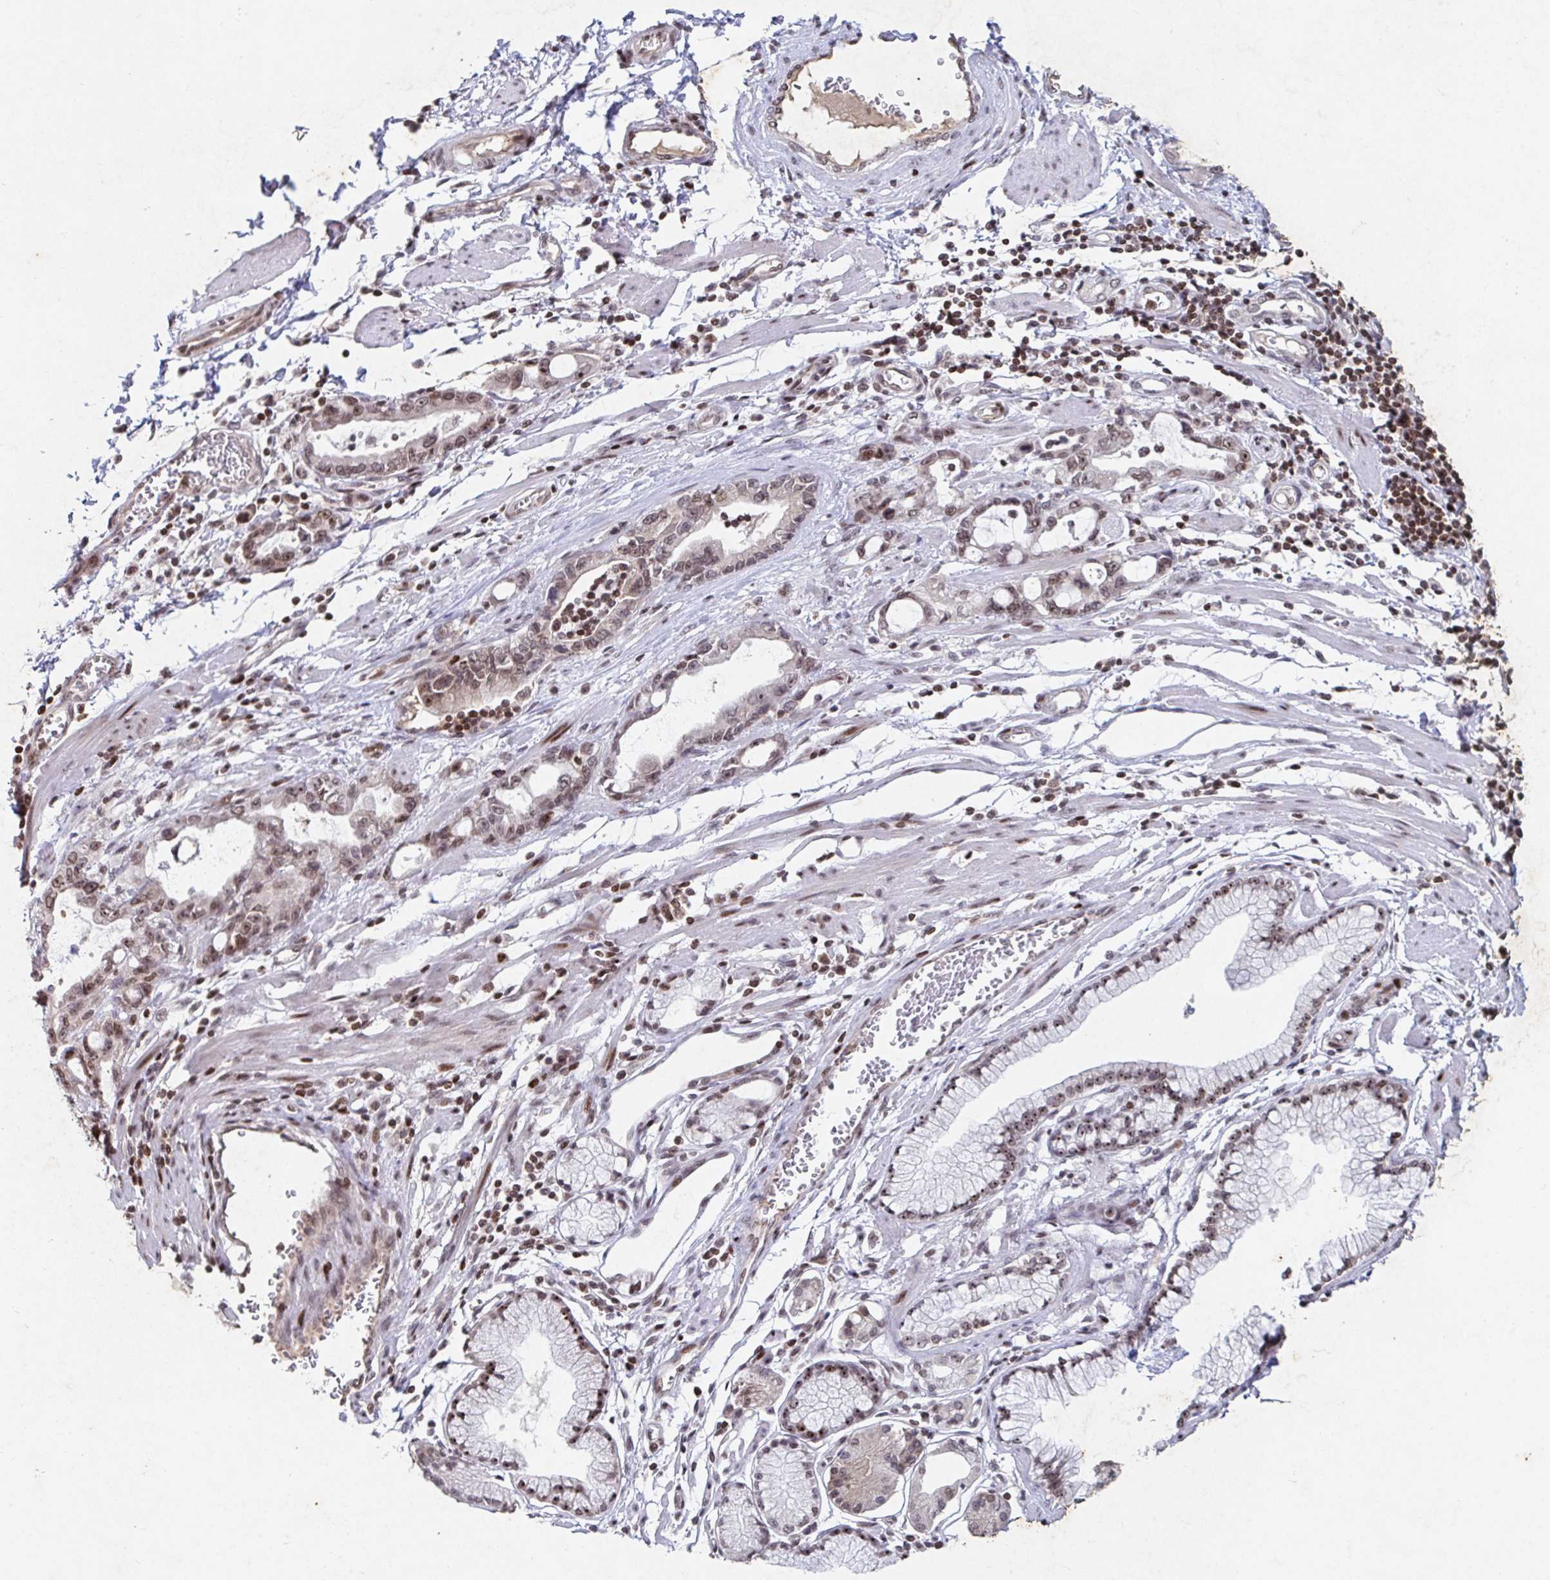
{"staining": {"intensity": "moderate", "quantity": ">75%", "location": "nuclear"}, "tissue": "stomach cancer", "cell_type": "Tumor cells", "image_type": "cancer", "snomed": [{"axis": "morphology", "description": "Adenocarcinoma, NOS"}, {"axis": "topography", "description": "Stomach"}], "caption": "A histopathology image of human stomach adenocarcinoma stained for a protein displays moderate nuclear brown staining in tumor cells.", "gene": "C19orf53", "patient": {"sex": "male", "age": 55}}